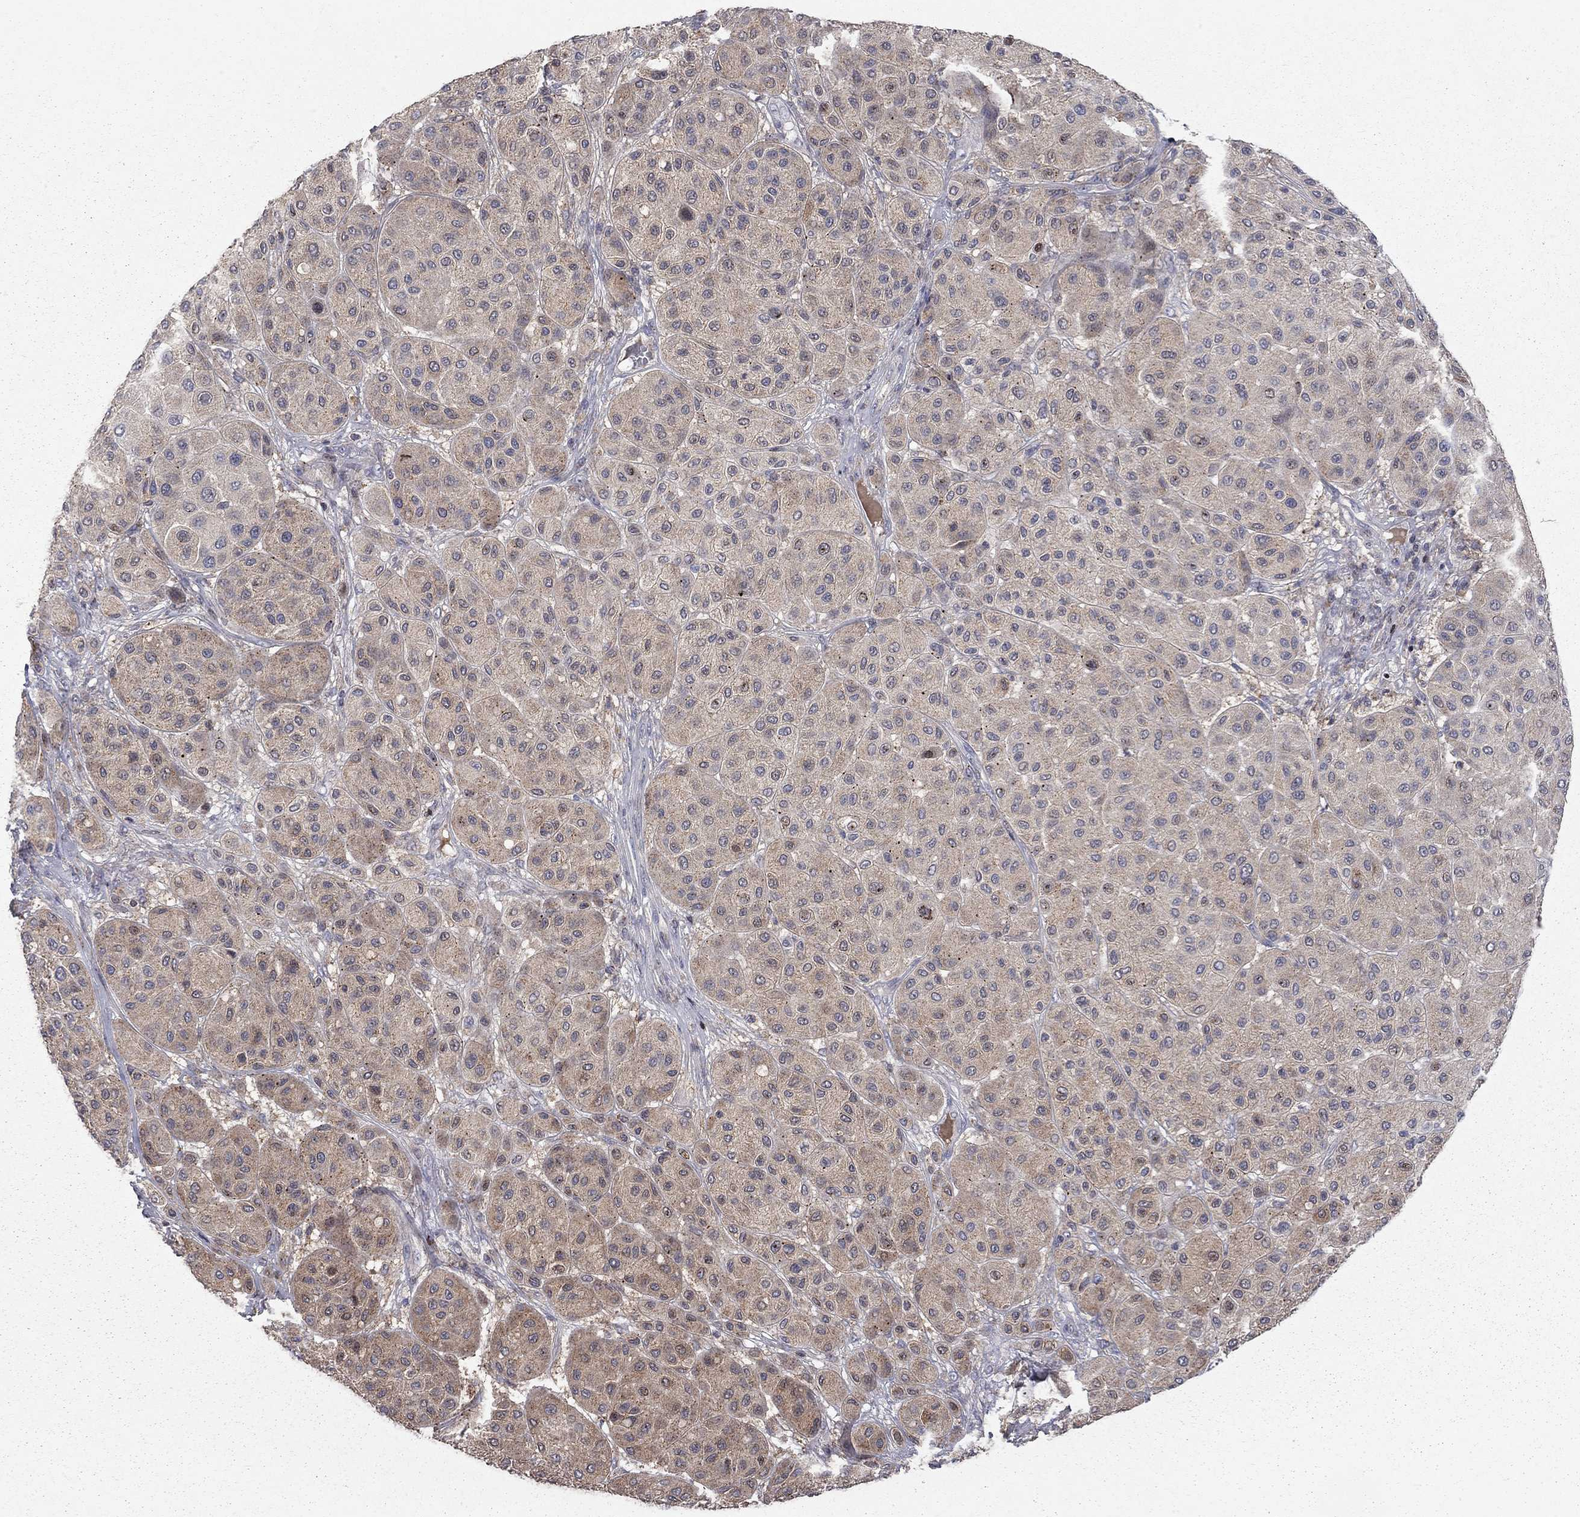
{"staining": {"intensity": "weak", "quantity": "25%-75%", "location": "cytoplasmic/membranous"}, "tissue": "melanoma", "cell_type": "Tumor cells", "image_type": "cancer", "snomed": [{"axis": "morphology", "description": "Malignant melanoma, Metastatic site"}, {"axis": "topography", "description": "Smooth muscle"}], "caption": "Melanoma stained with a brown dye exhibits weak cytoplasmic/membranous positive expression in approximately 25%-75% of tumor cells.", "gene": "ERN2", "patient": {"sex": "male", "age": 41}}